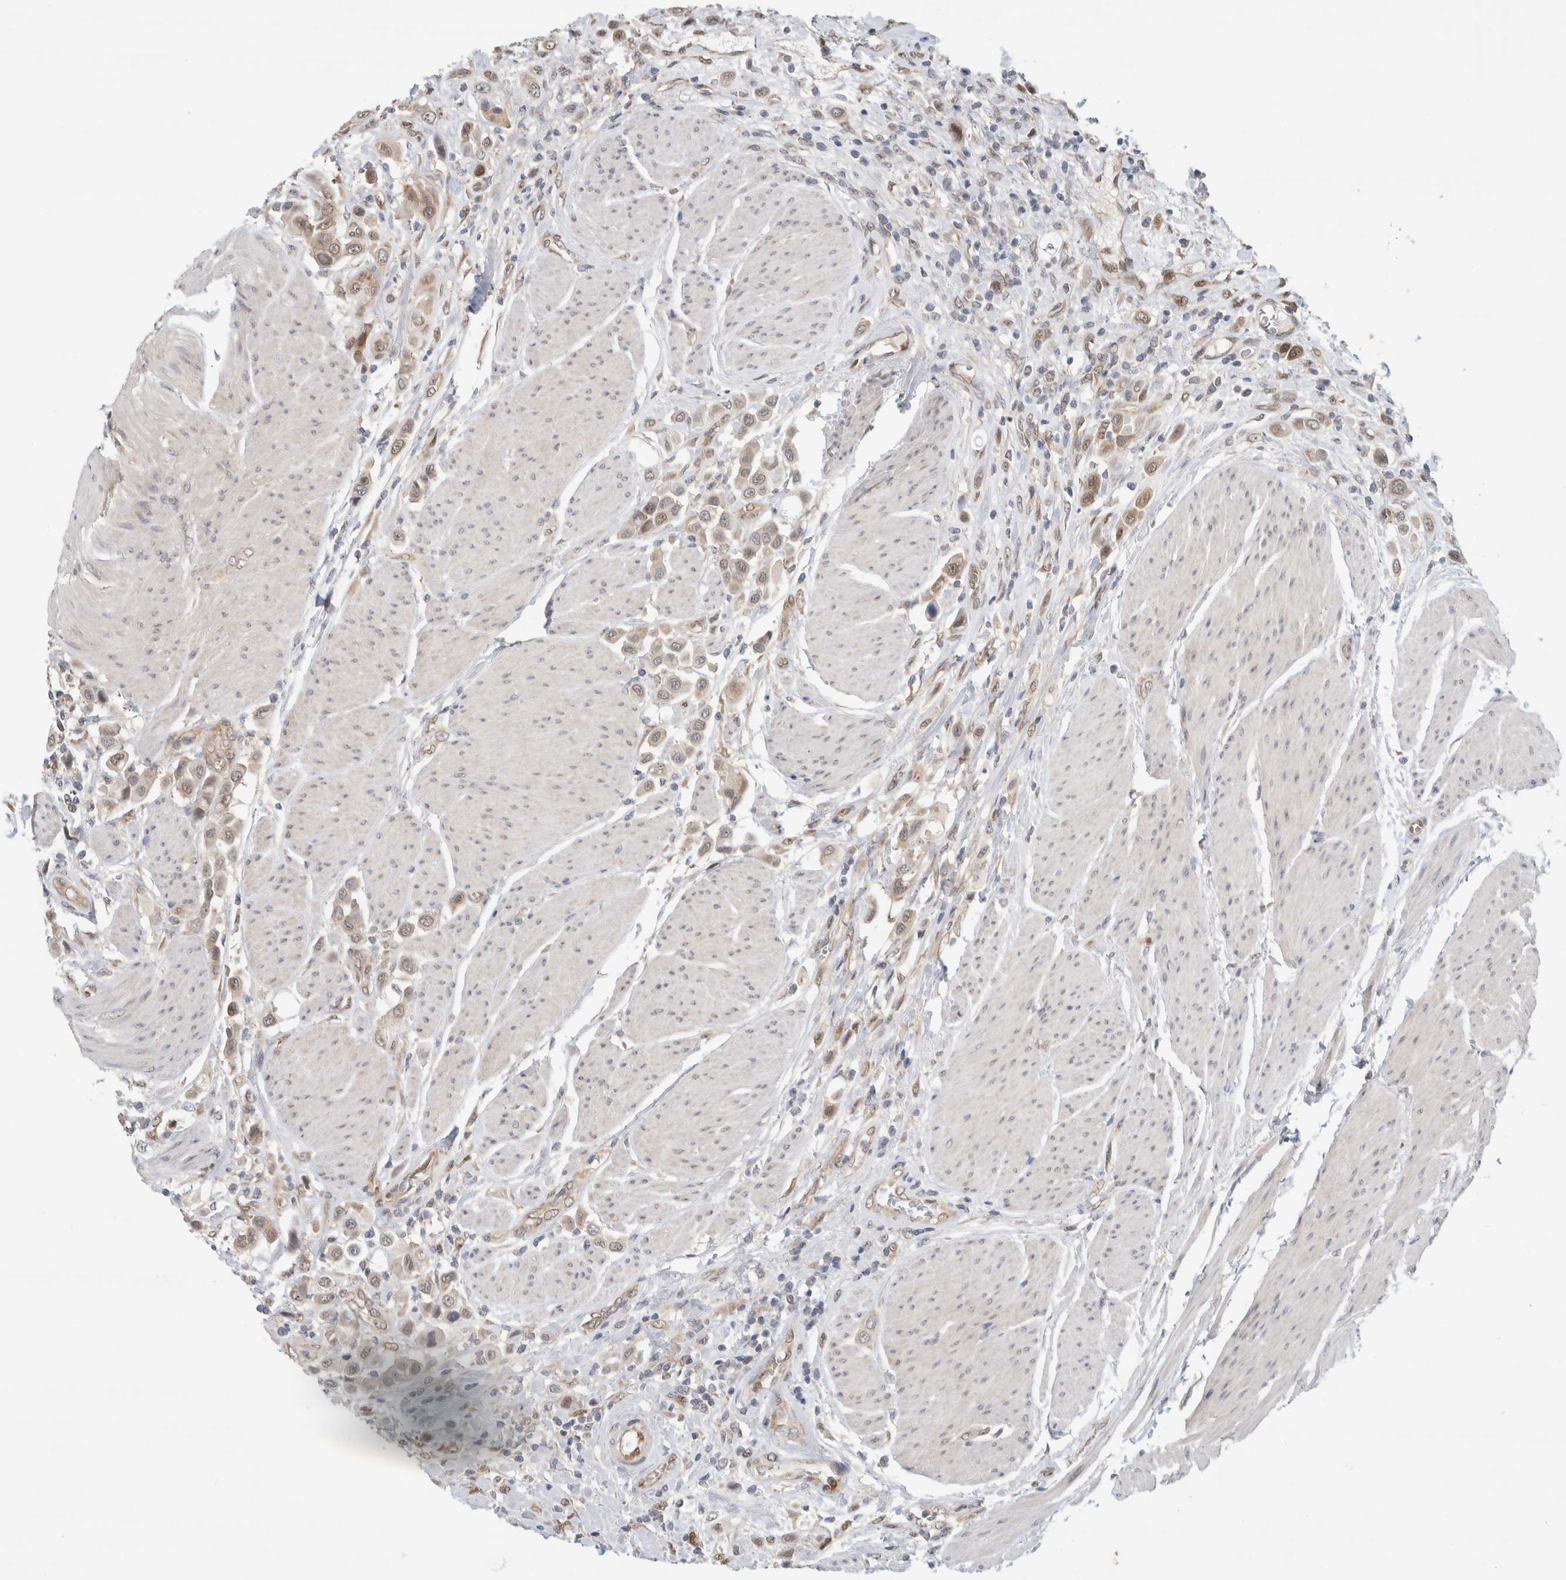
{"staining": {"intensity": "weak", "quantity": ">75%", "location": "cytoplasmic/membranous,nuclear"}, "tissue": "urothelial cancer", "cell_type": "Tumor cells", "image_type": "cancer", "snomed": [{"axis": "morphology", "description": "Urothelial carcinoma, High grade"}, {"axis": "topography", "description": "Urinary bladder"}], "caption": "This image displays immunohistochemistry staining of urothelial cancer, with low weak cytoplasmic/membranous and nuclear staining in approximately >75% of tumor cells.", "gene": "EIF4G3", "patient": {"sex": "male", "age": 50}}